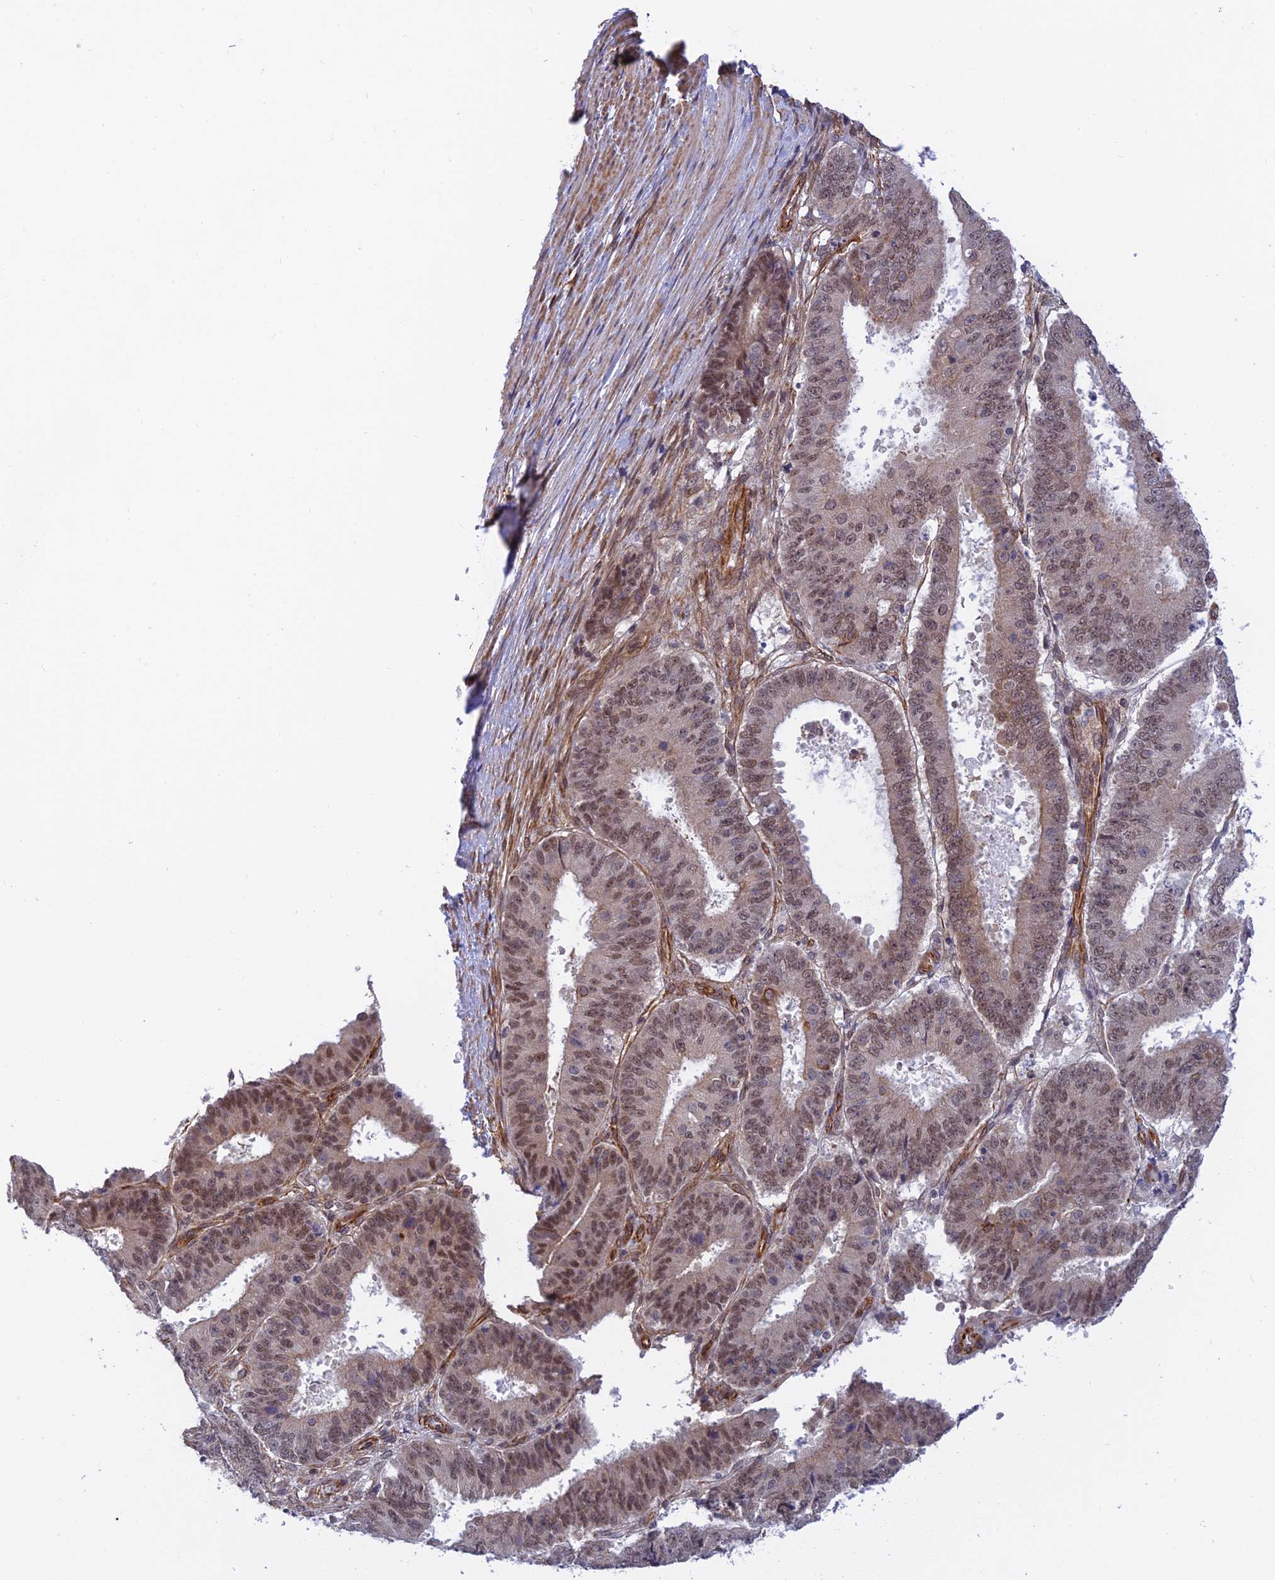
{"staining": {"intensity": "weak", "quantity": ">75%", "location": "nuclear"}, "tissue": "ovarian cancer", "cell_type": "Tumor cells", "image_type": "cancer", "snomed": [{"axis": "morphology", "description": "Carcinoma, endometroid"}, {"axis": "topography", "description": "Appendix"}, {"axis": "topography", "description": "Ovary"}], "caption": "Immunohistochemical staining of human ovarian cancer demonstrates low levels of weak nuclear protein positivity in approximately >75% of tumor cells.", "gene": "PAGR1", "patient": {"sex": "female", "age": 42}}